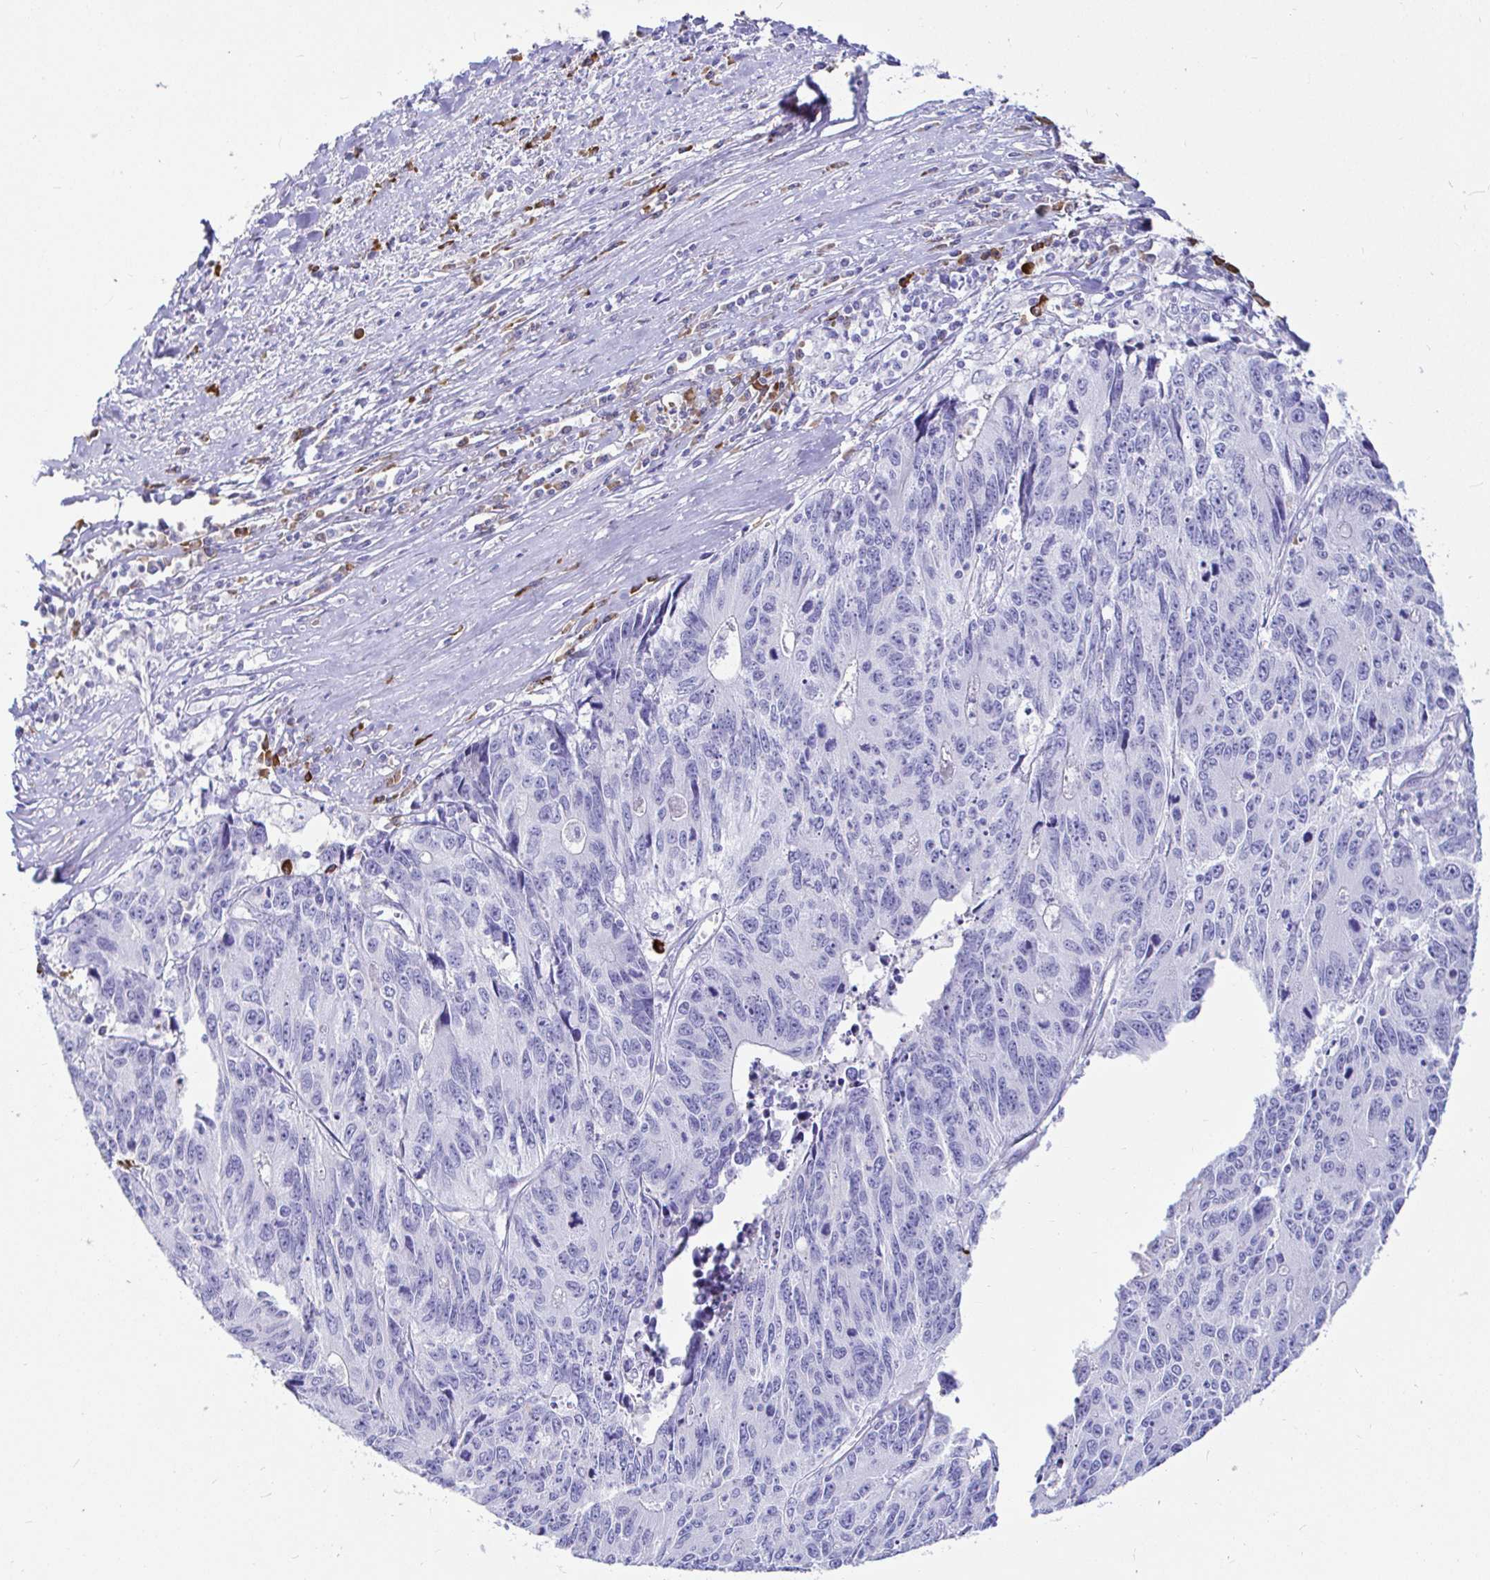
{"staining": {"intensity": "negative", "quantity": "none", "location": "none"}, "tissue": "liver cancer", "cell_type": "Tumor cells", "image_type": "cancer", "snomed": [{"axis": "morphology", "description": "Cholangiocarcinoma"}, {"axis": "topography", "description": "Liver"}], "caption": "This is a image of immunohistochemistry (IHC) staining of cholangiocarcinoma (liver), which shows no staining in tumor cells.", "gene": "CCDC62", "patient": {"sex": "male", "age": 65}}